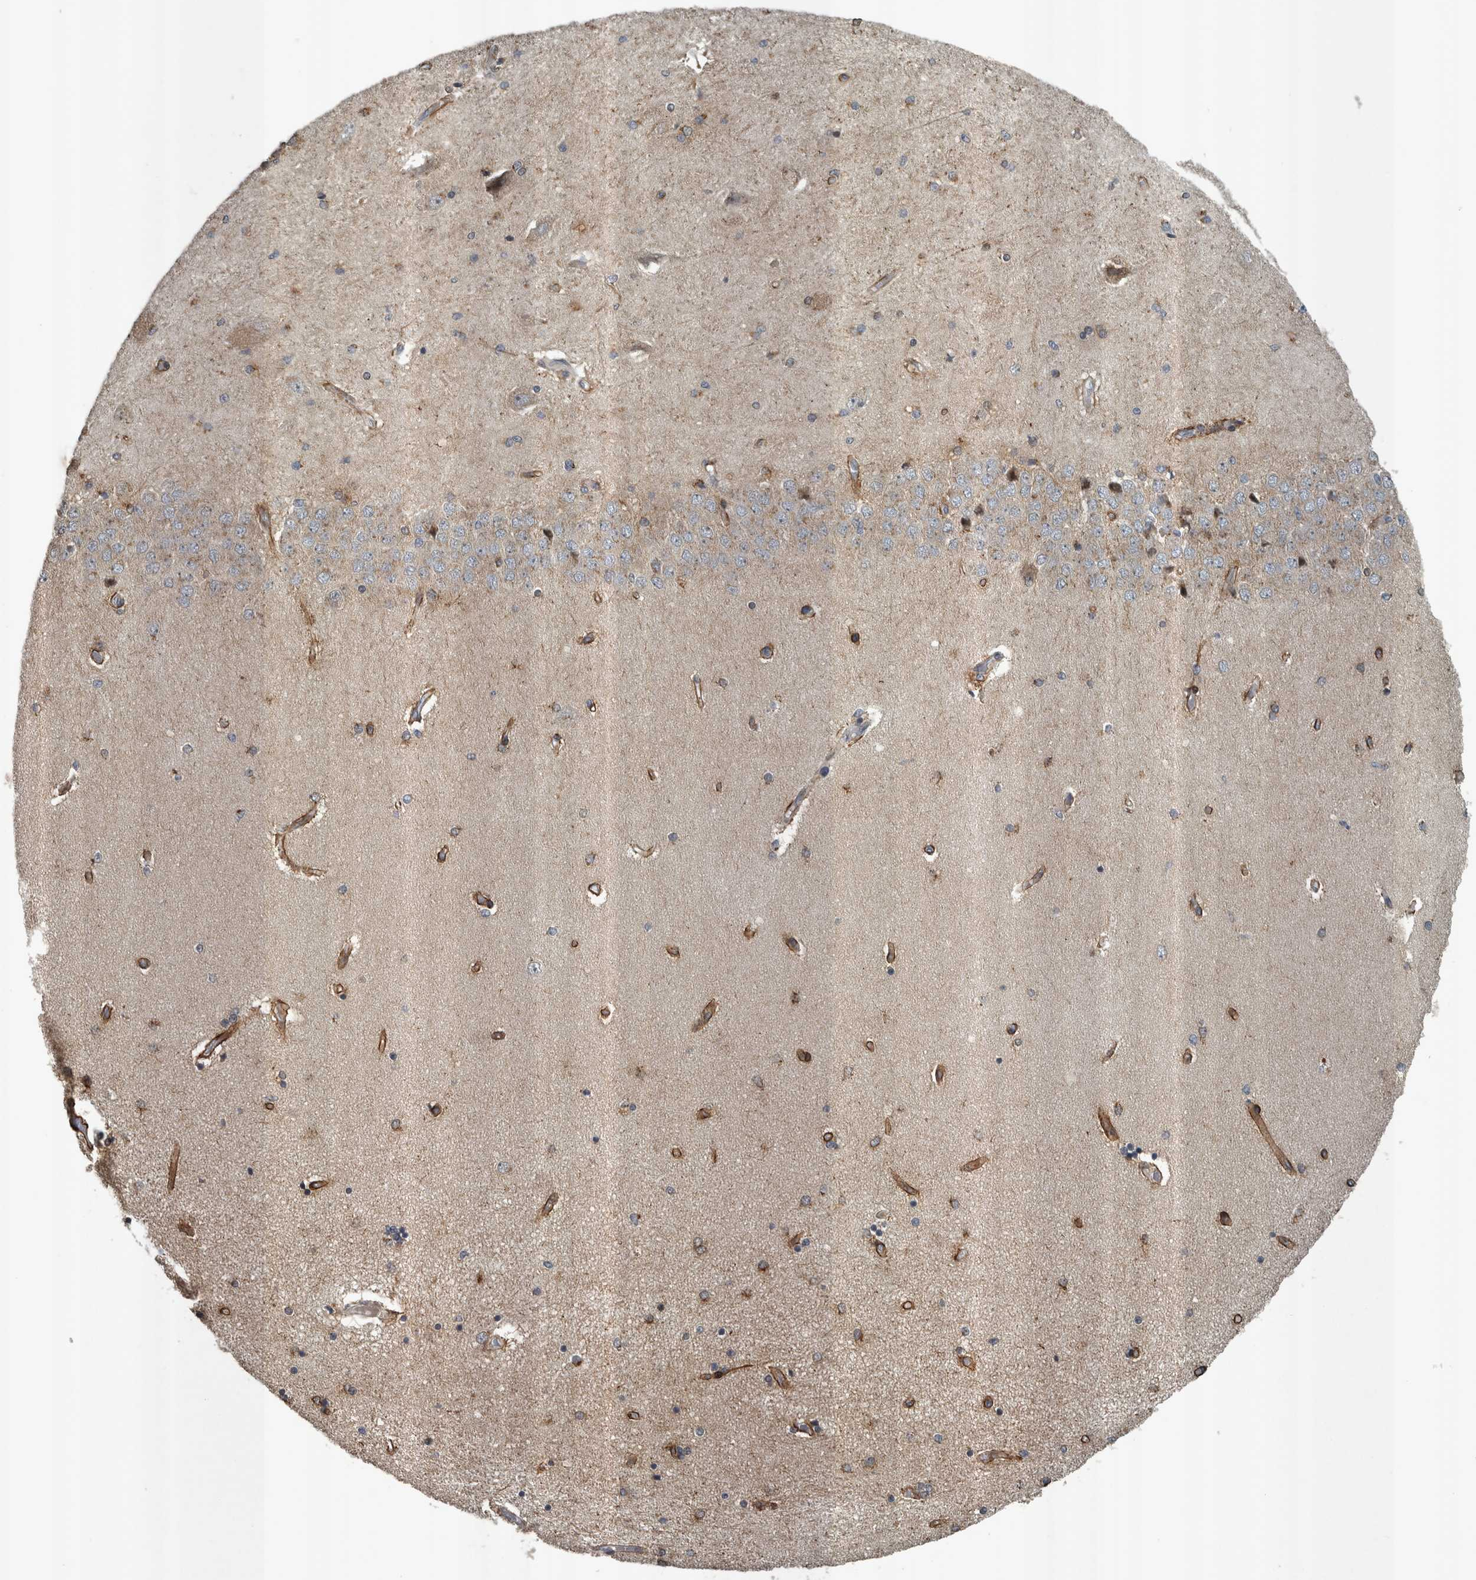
{"staining": {"intensity": "weak", "quantity": "25%-75%", "location": "cytoplasmic/membranous"}, "tissue": "hippocampus", "cell_type": "Glial cells", "image_type": "normal", "snomed": [{"axis": "morphology", "description": "Normal tissue, NOS"}, {"axis": "topography", "description": "Hippocampus"}], "caption": "High-power microscopy captured an immunohistochemistry photomicrograph of normal hippocampus, revealing weak cytoplasmic/membranous expression in approximately 25%-75% of glial cells. (IHC, brightfield microscopy, high magnification).", "gene": "ZNF345", "patient": {"sex": "female", "age": 54}}